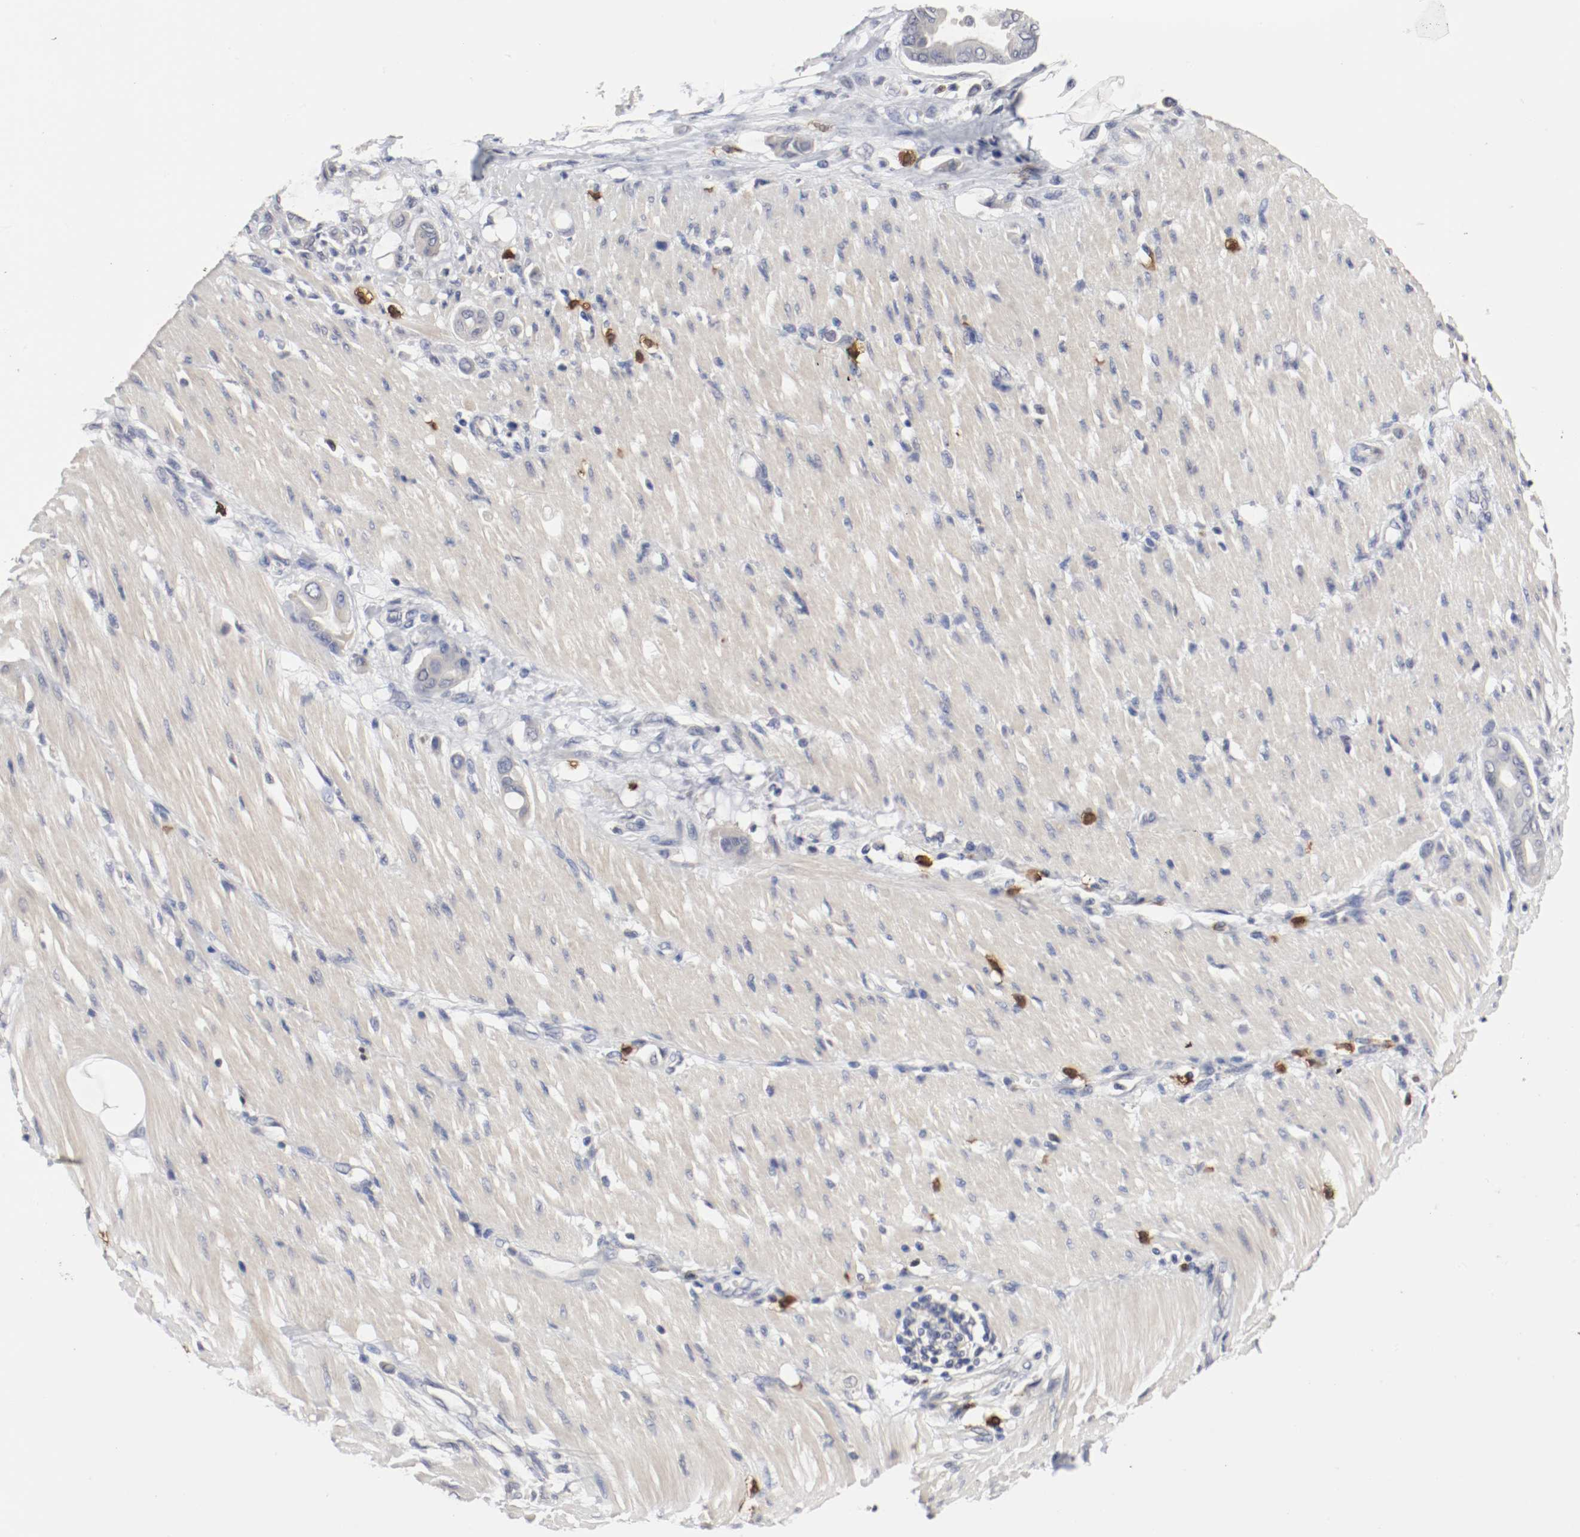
{"staining": {"intensity": "negative", "quantity": "none", "location": "none"}, "tissue": "pancreatic cancer", "cell_type": "Tumor cells", "image_type": "cancer", "snomed": [{"axis": "morphology", "description": "Adenocarcinoma, NOS"}, {"axis": "morphology", "description": "Adenocarcinoma, metastatic, NOS"}, {"axis": "topography", "description": "Lymph node"}, {"axis": "topography", "description": "Pancreas"}, {"axis": "topography", "description": "Duodenum"}], "caption": "This is an IHC photomicrograph of pancreatic cancer. There is no expression in tumor cells.", "gene": "CEBPE", "patient": {"sex": "female", "age": 64}}